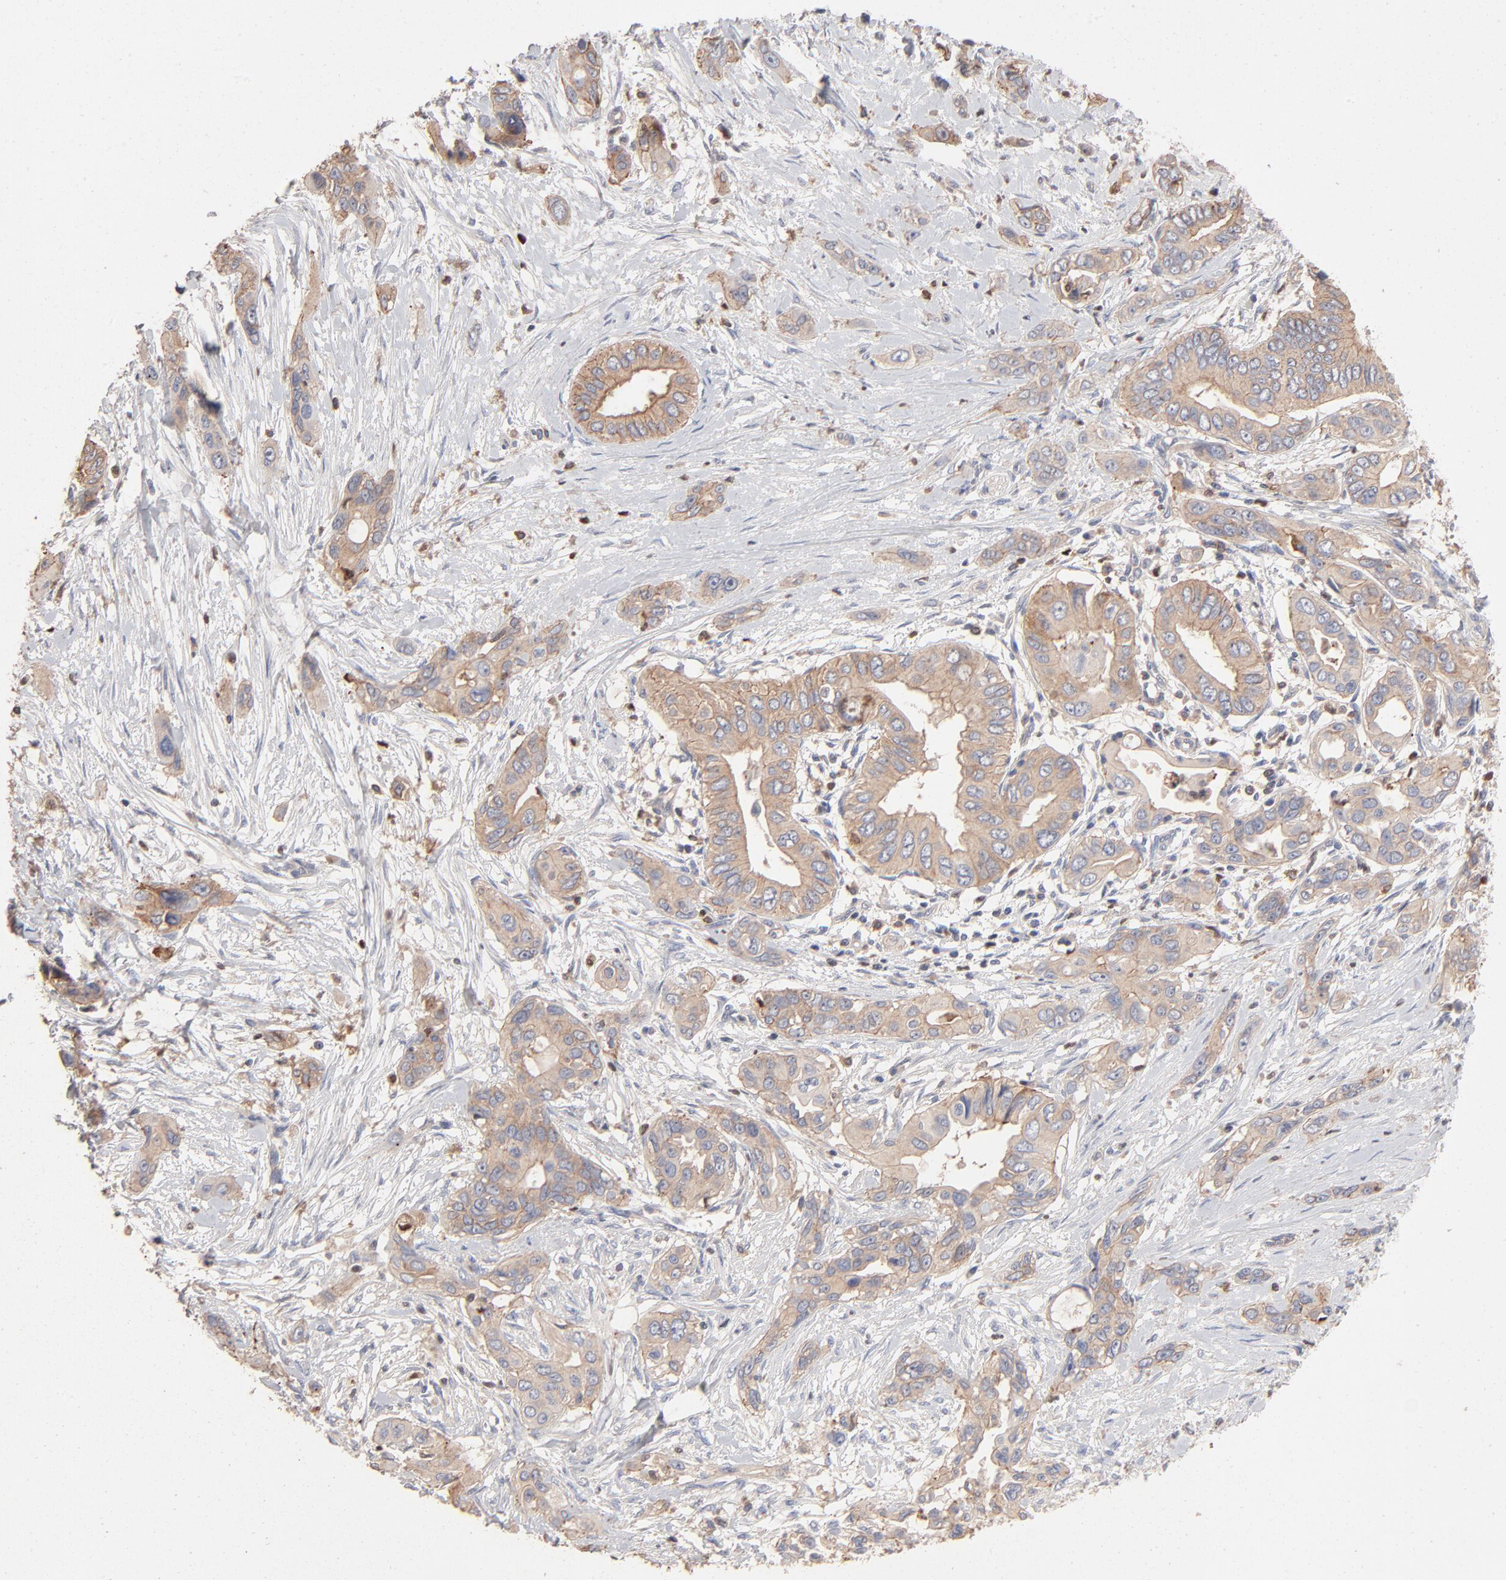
{"staining": {"intensity": "weak", "quantity": ">75%", "location": "cytoplasmic/membranous"}, "tissue": "pancreatic cancer", "cell_type": "Tumor cells", "image_type": "cancer", "snomed": [{"axis": "morphology", "description": "Adenocarcinoma, NOS"}, {"axis": "topography", "description": "Pancreas"}], "caption": "This histopathology image demonstrates IHC staining of human pancreatic adenocarcinoma, with low weak cytoplasmic/membranous positivity in about >75% of tumor cells.", "gene": "ARHGEF6", "patient": {"sex": "female", "age": 60}}